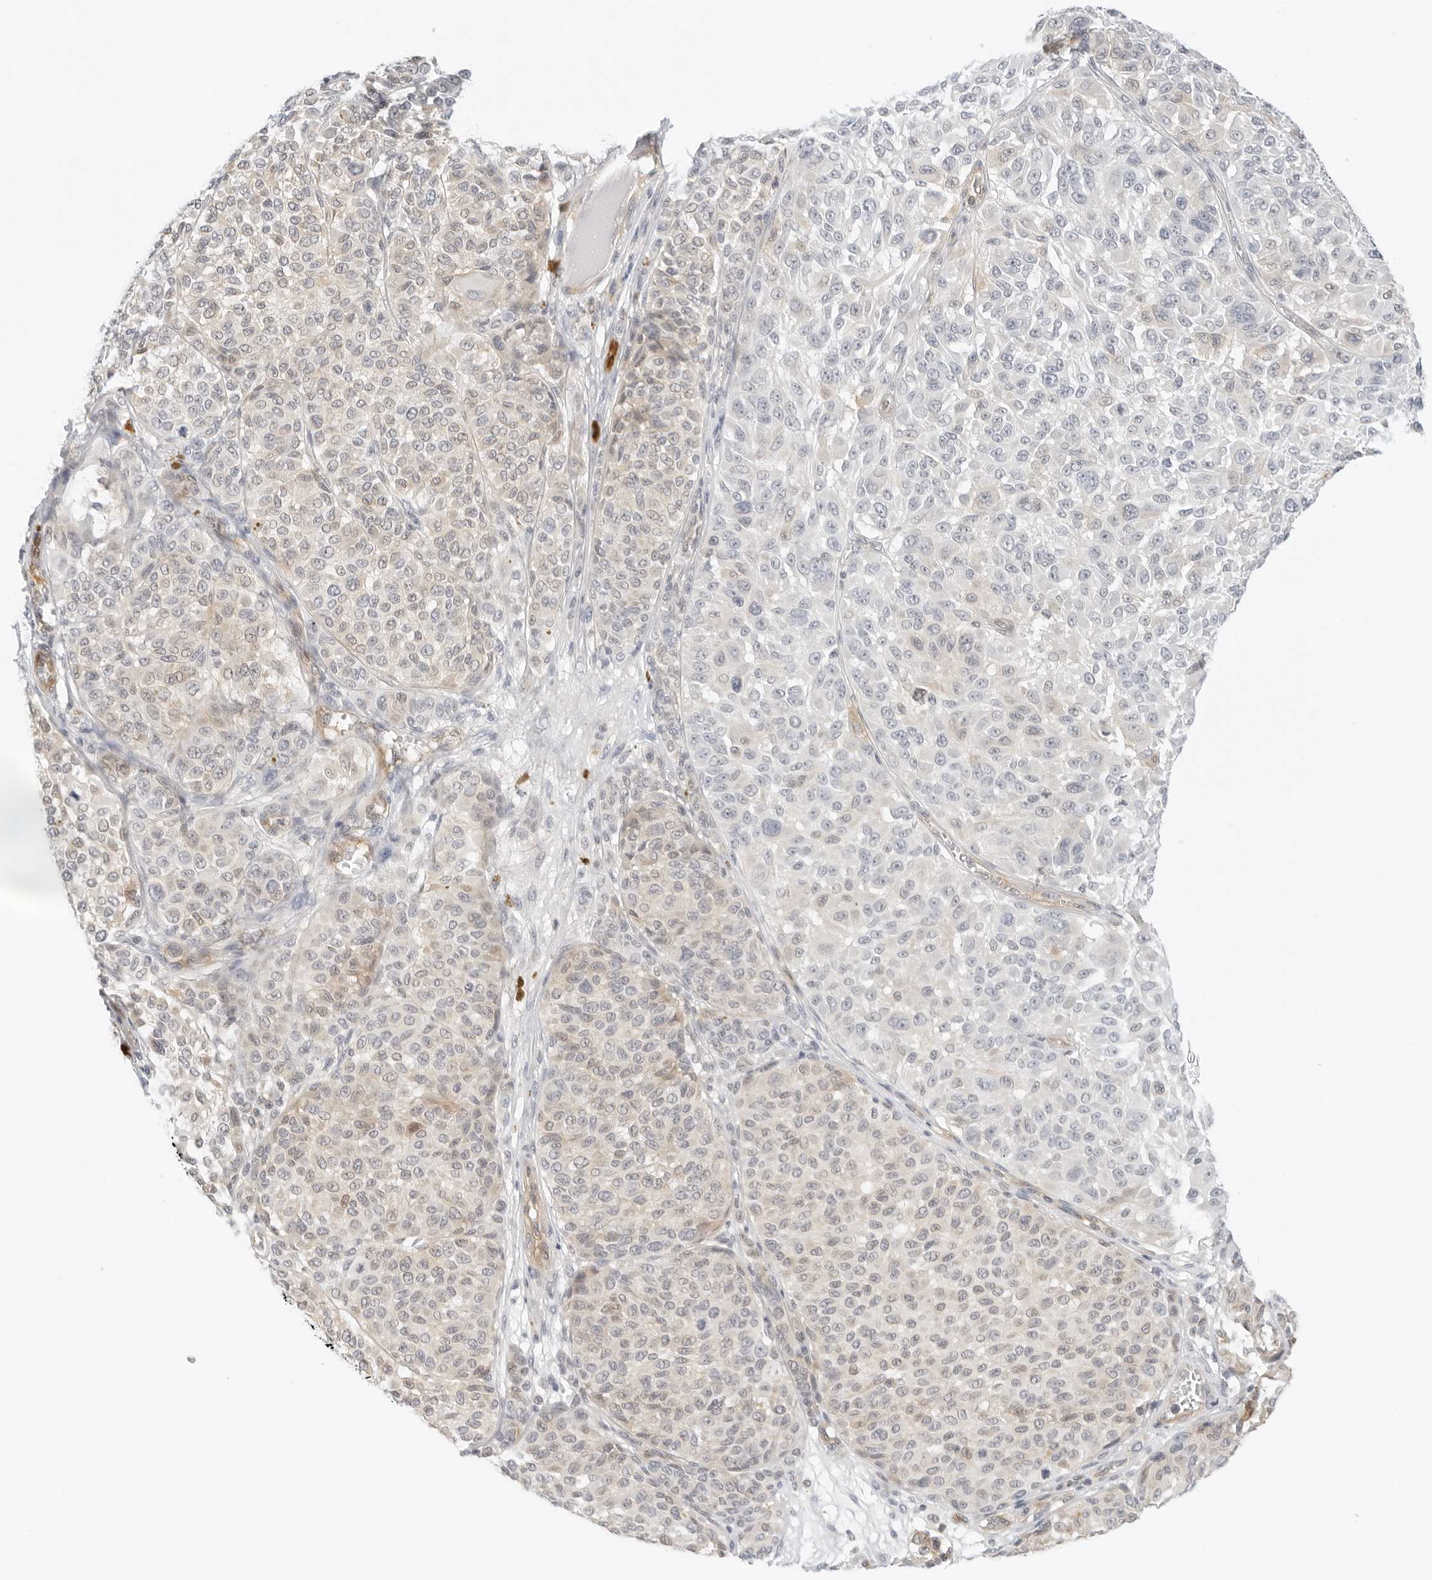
{"staining": {"intensity": "negative", "quantity": "none", "location": "none"}, "tissue": "melanoma", "cell_type": "Tumor cells", "image_type": "cancer", "snomed": [{"axis": "morphology", "description": "Malignant melanoma, NOS"}, {"axis": "topography", "description": "Skin"}], "caption": "Melanoma stained for a protein using immunohistochemistry (IHC) displays no staining tumor cells.", "gene": "OSCP1", "patient": {"sex": "male", "age": 83}}